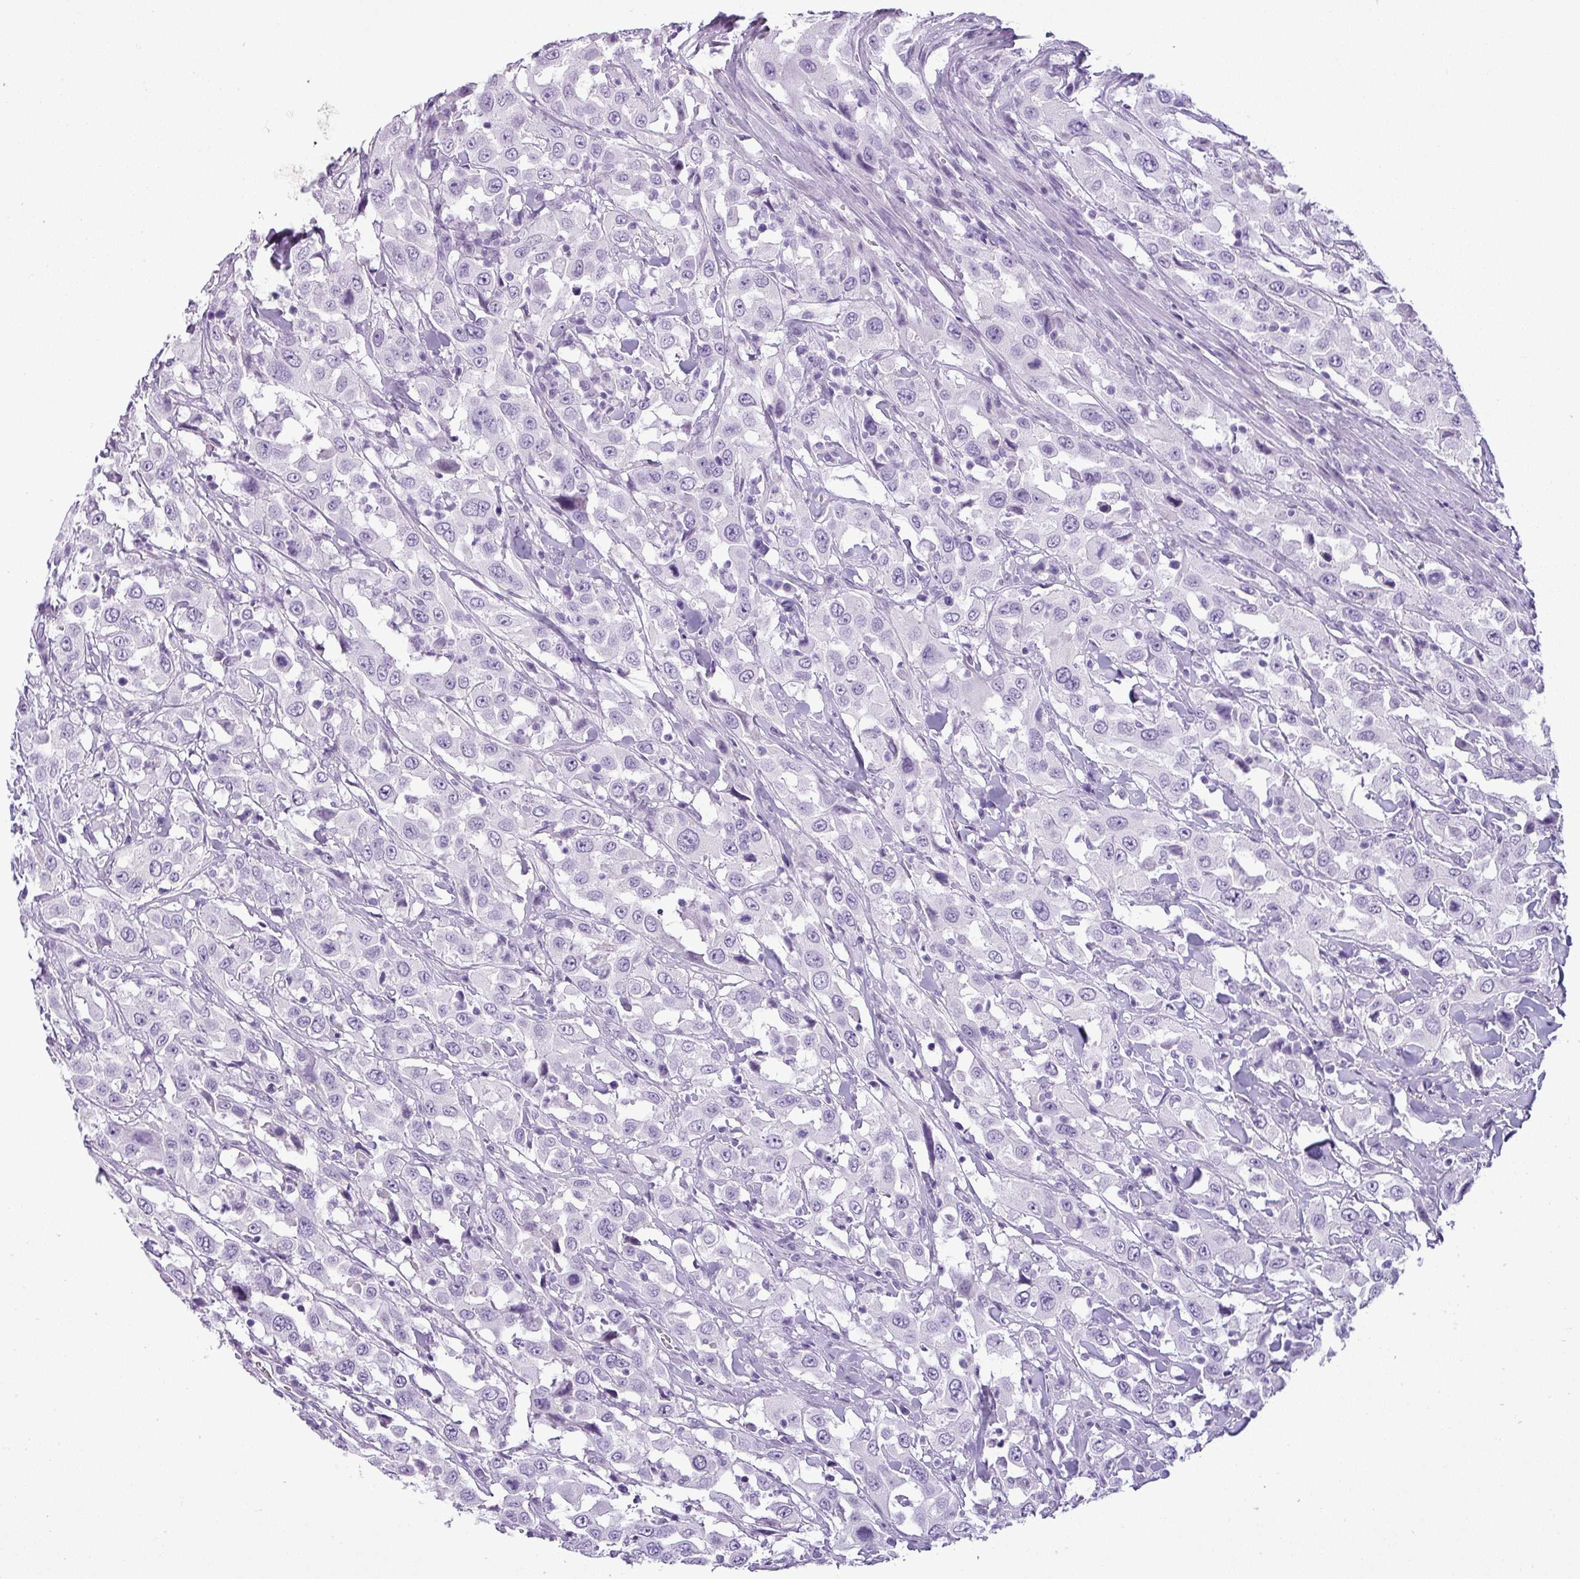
{"staining": {"intensity": "negative", "quantity": "none", "location": "none"}, "tissue": "urothelial cancer", "cell_type": "Tumor cells", "image_type": "cancer", "snomed": [{"axis": "morphology", "description": "Urothelial carcinoma, High grade"}, {"axis": "topography", "description": "Urinary bladder"}], "caption": "IHC photomicrograph of human high-grade urothelial carcinoma stained for a protein (brown), which reveals no positivity in tumor cells. Brightfield microscopy of immunohistochemistry (IHC) stained with DAB (3,3'-diaminobenzidine) (brown) and hematoxylin (blue), captured at high magnification.", "gene": "CDH16", "patient": {"sex": "male", "age": 61}}